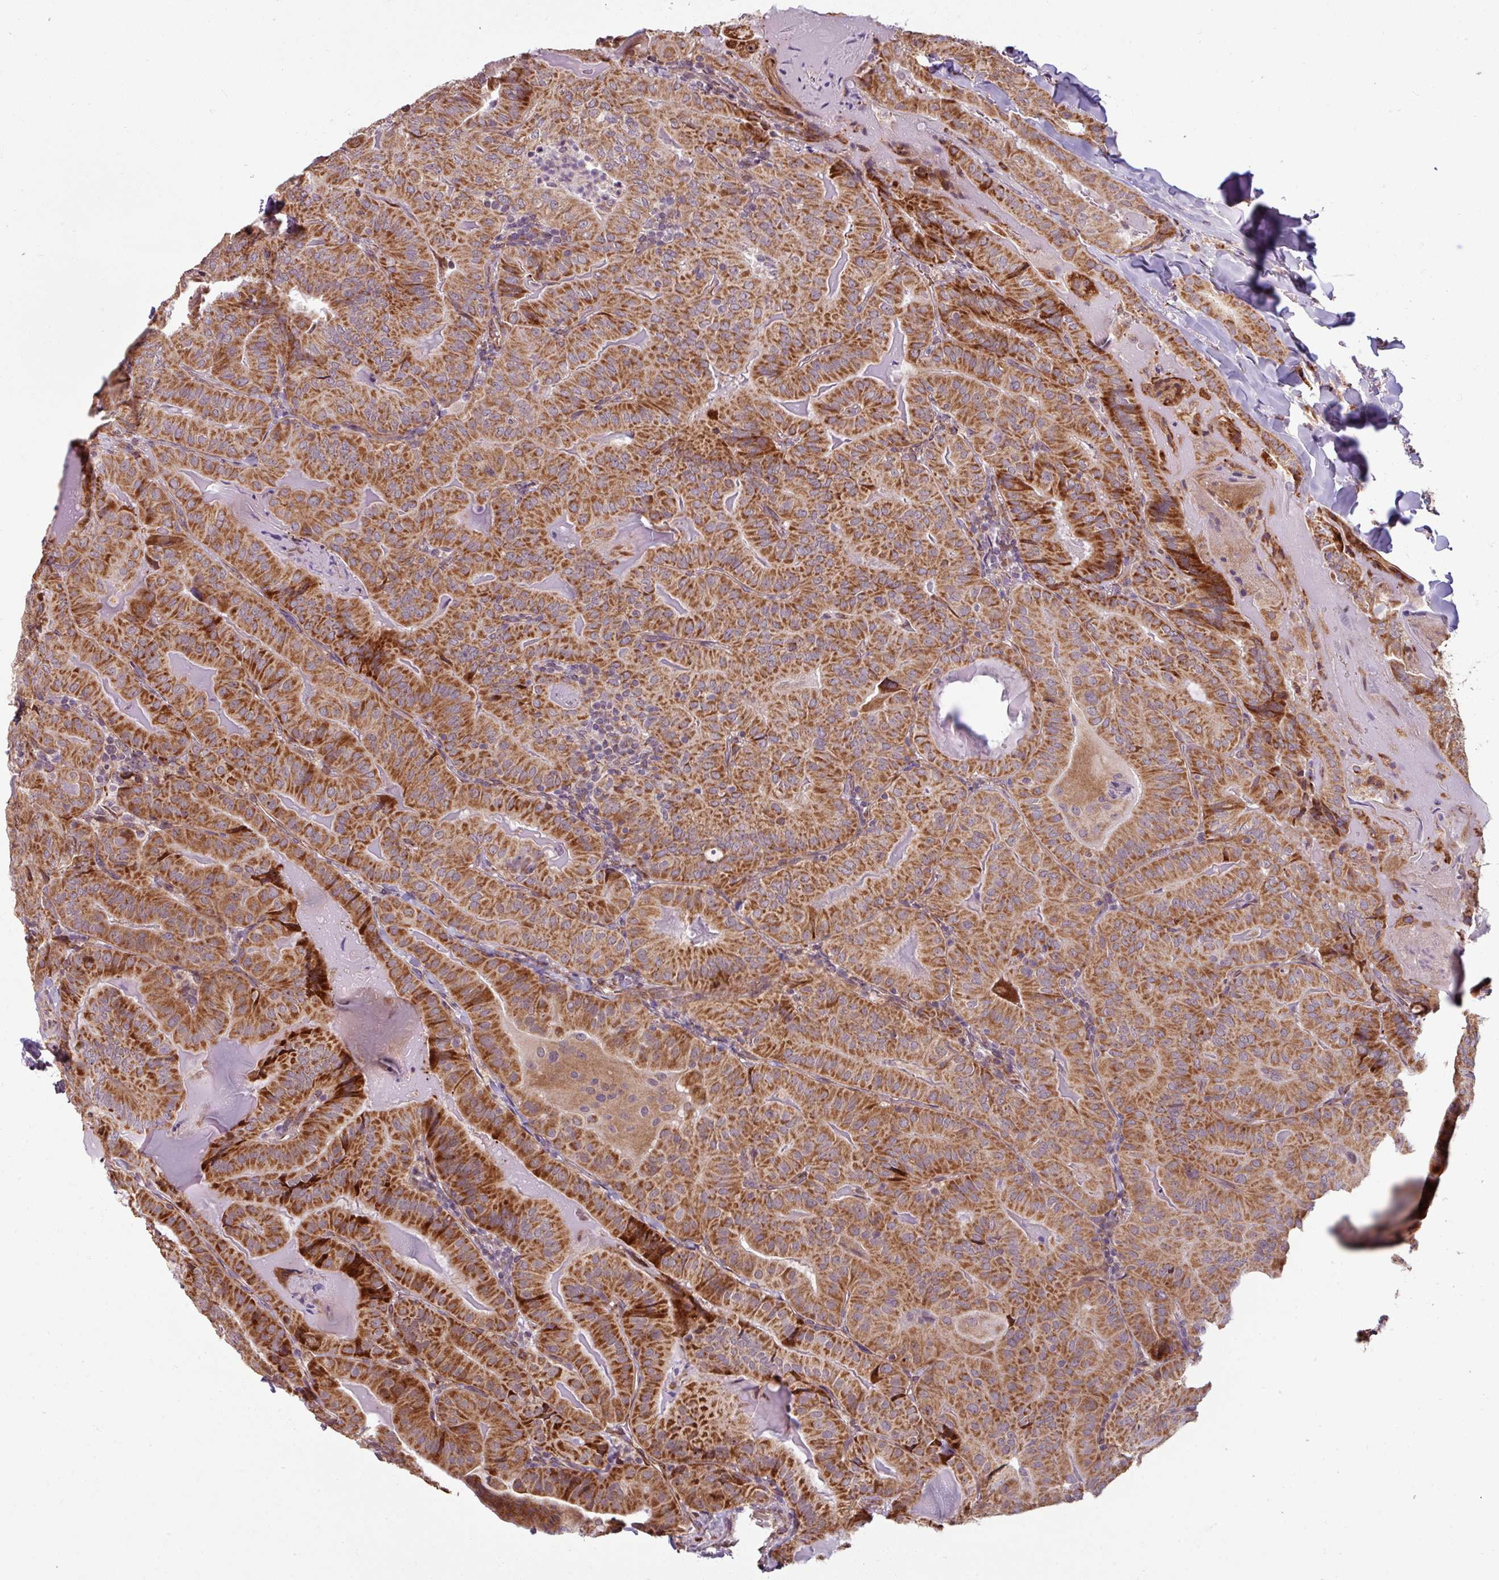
{"staining": {"intensity": "strong", "quantity": ">75%", "location": "cytoplasmic/membranous"}, "tissue": "thyroid cancer", "cell_type": "Tumor cells", "image_type": "cancer", "snomed": [{"axis": "morphology", "description": "Papillary adenocarcinoma, NOS"}, {"axis": "topography", "description": "Thyroid gland"}], "caption": "An image of human papillary adenocarcinoma (thyroid) stained for a protein reveals strong cytoplasmic/membranous brown staining in tumor cells. Ihc stains the protein of interest in brown and the nuclei are stained blue.", "gene": "MAGT1", "patient": {"sex": "female", "age": 68}}